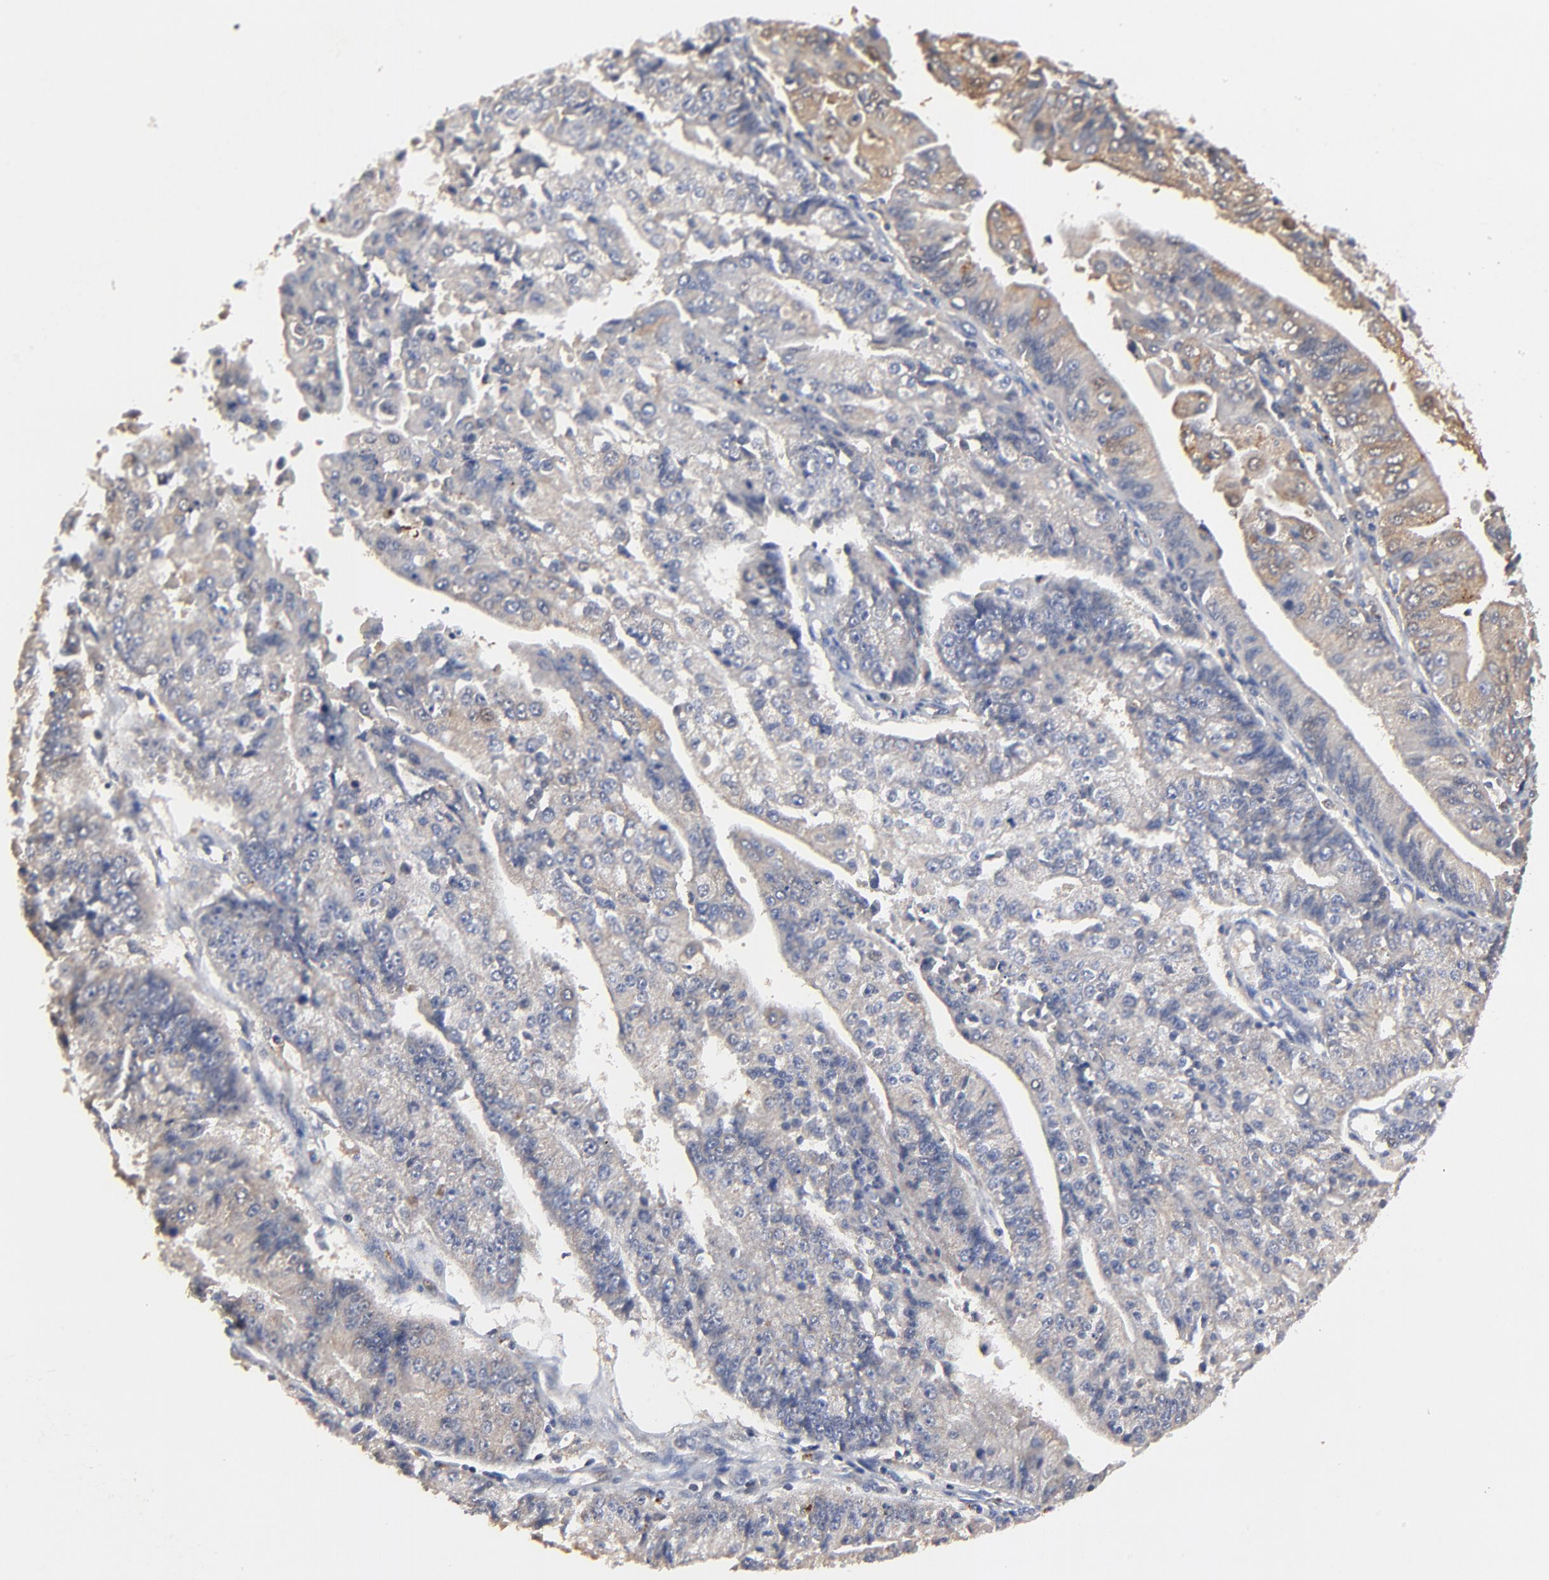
{"staining": {"intensity": "weak", "quantity": ">75%", "location": "cytoplasmic/membranous"}, "tissue": "endometrial cancer", "cell_type": "Tumor cells", "image_type": "cancer", "snomed": [{"axis": "morphology", "description": "Adenocarcinoma, NOS"}, {"axis": "topography", "description": "Endometrium"}], "caption": "Protein expression analysis of endometrial adenocarcinoma displays weak cytoplasmic/membranous expression in about >75% of tumor cells. (IHC, brightfield microscopy, high magnification).", "gene": "LGALS3", "patient": {"sex": "female", "age": 75}}